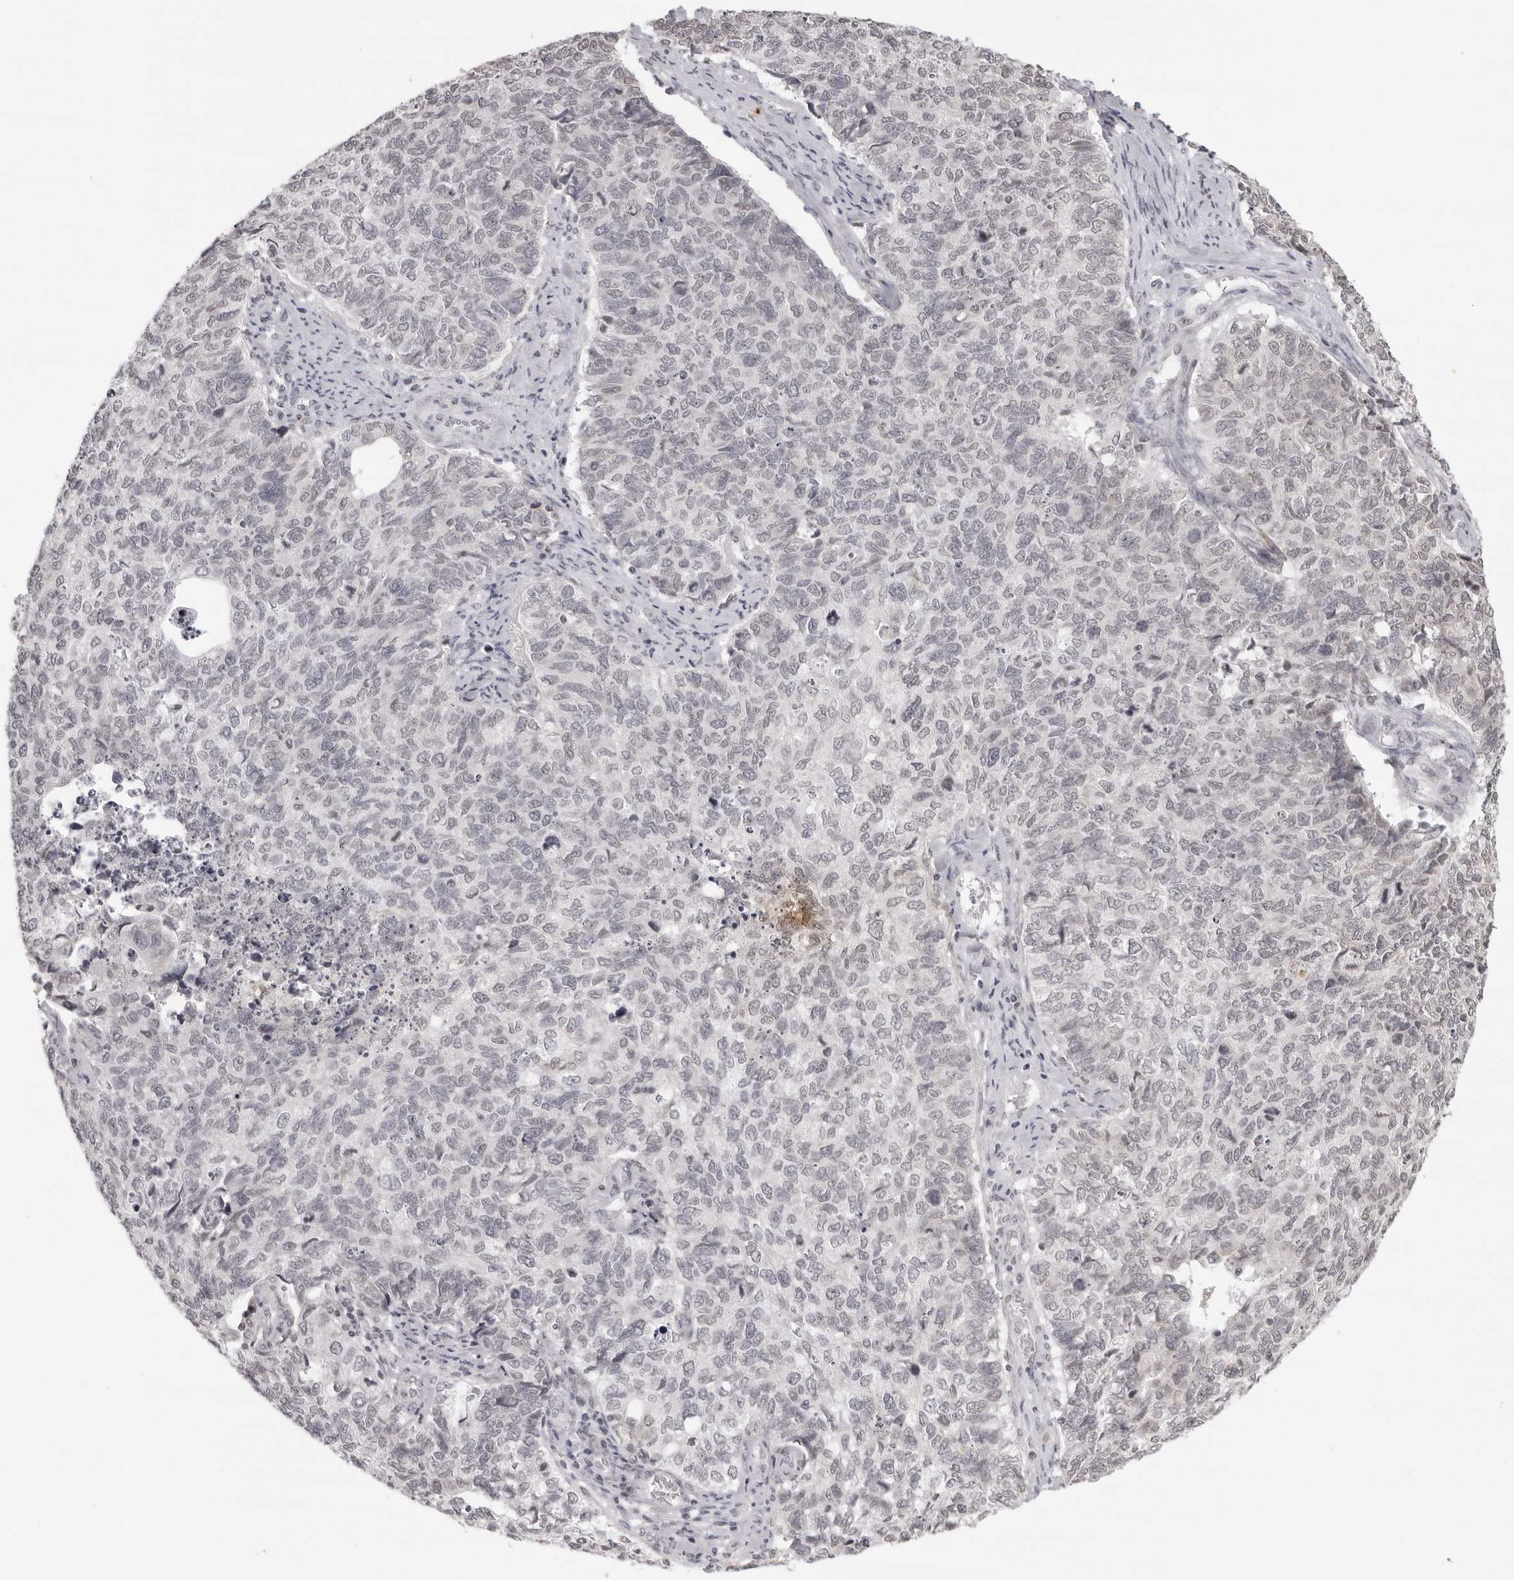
{"staining": {"intensity": "negative", "quantity": "none", "location": "none"}, "tissue": "cervical cancer", "cell_type": "Tumor cells", "image_type": "cancer", "snomed": [{"axis": "morphology", "description": "Squamous cell carcinoma, NOS"}, {"axis": "topography", "description": "Cervix"}], "caption": "High magnification brightfield microscopy of cervical cancer stained with DAB (brown) and counterstained with hematoxylin (blue): tumor cells show no significant positivity.", "gene": "NTM", "patient": {"sex": "female", "age": 63}}